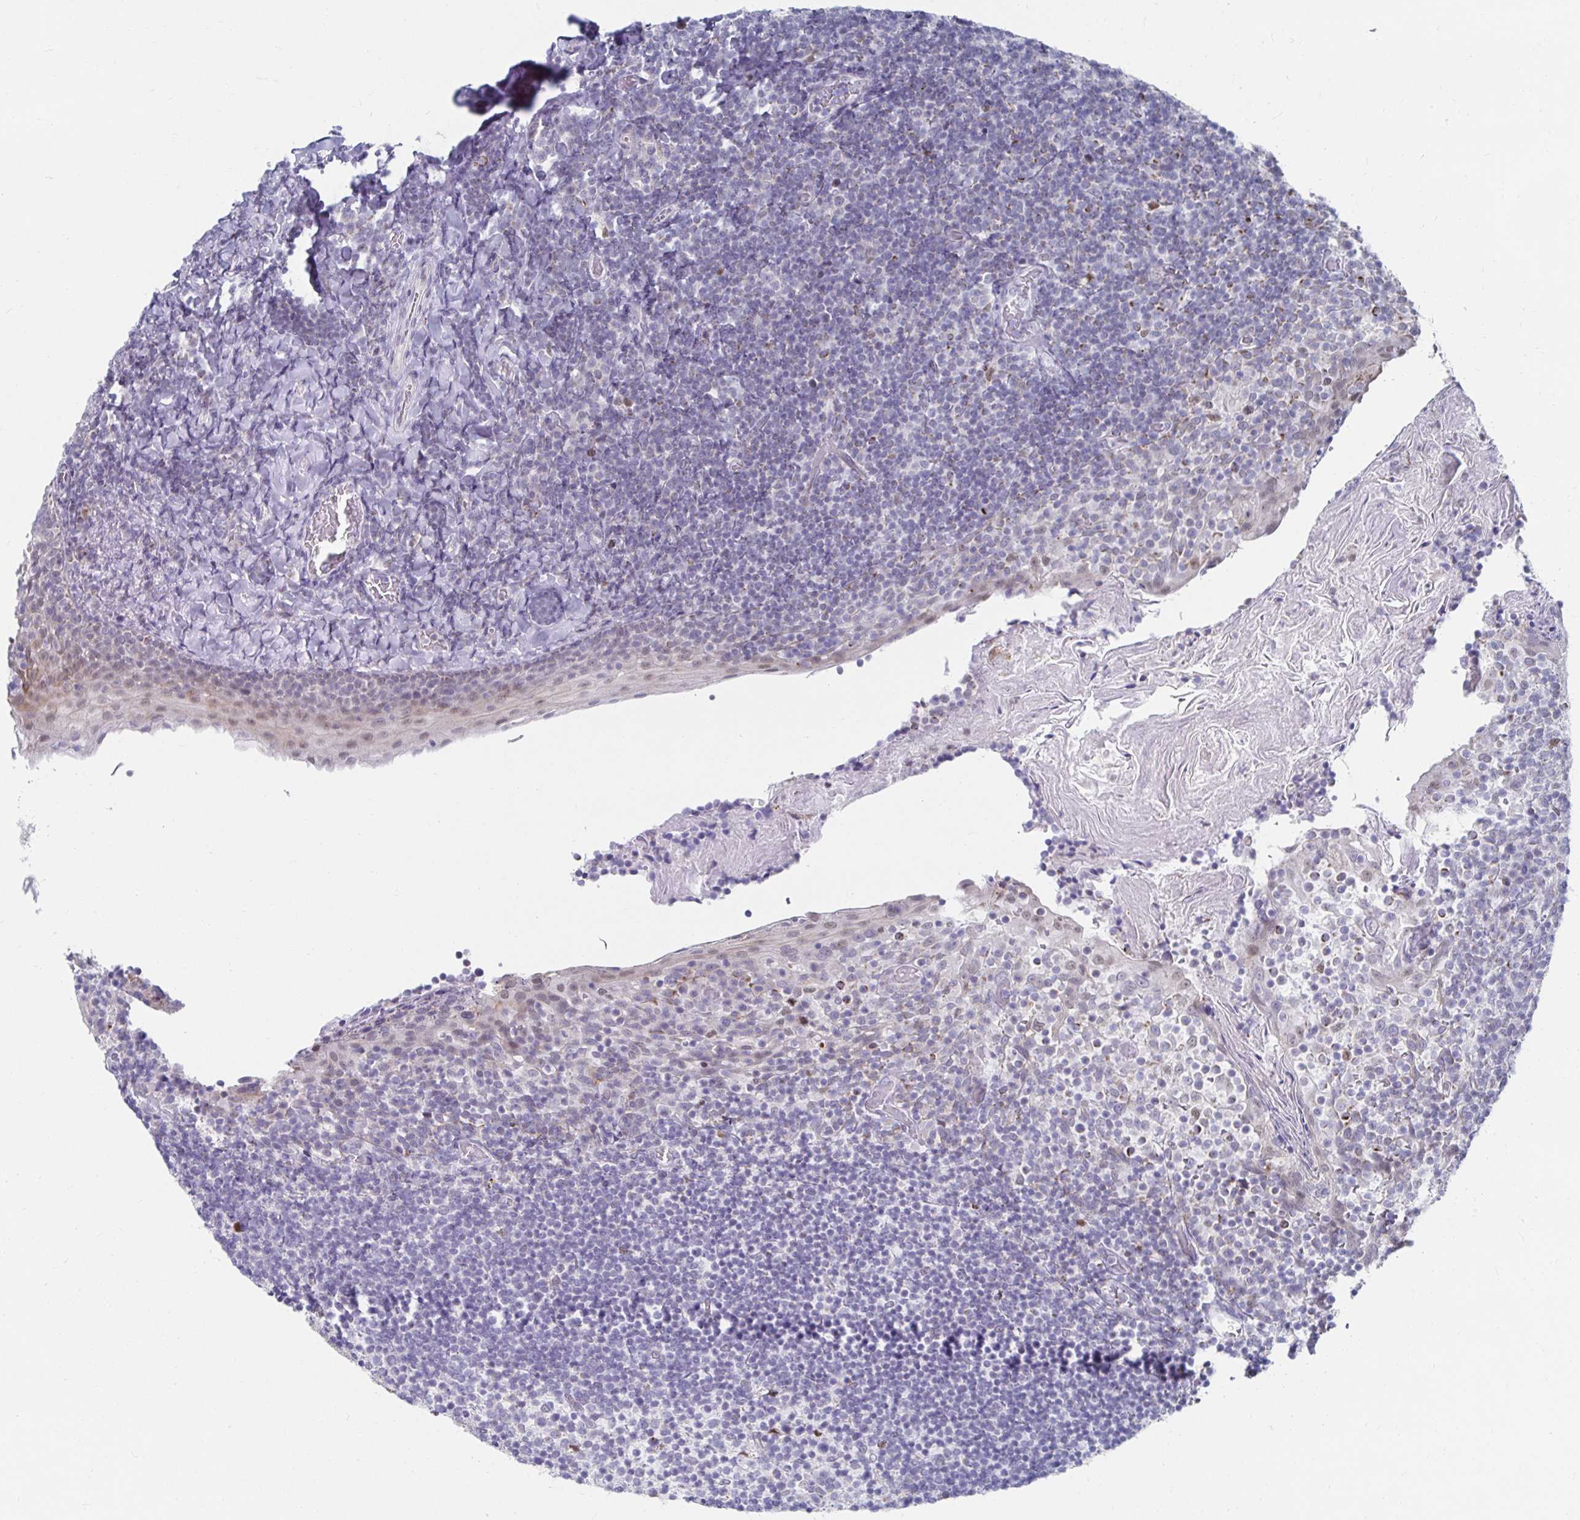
{"staining": {"intensity": "negative", "quantity": "none", "location": "none"}, "tissue": "tonsil", "cell_type": "Germinal center cells", "image_type": "normal", "snomed": [{"axis": "morphology", "description": "Normal tissue, NOS"}, {"axis": "topography", "description": "Tonsil"}], "caption": "Immunohistochemistry of unremarkable tonsil exhibits no staining in germinal center cells. (DAB (3,3'-diaminobenzidine) immunohistochemistry with hematoxylin counter stain).", "gene": "NOCT", "patient": {"sex": "female", "age": 10}}